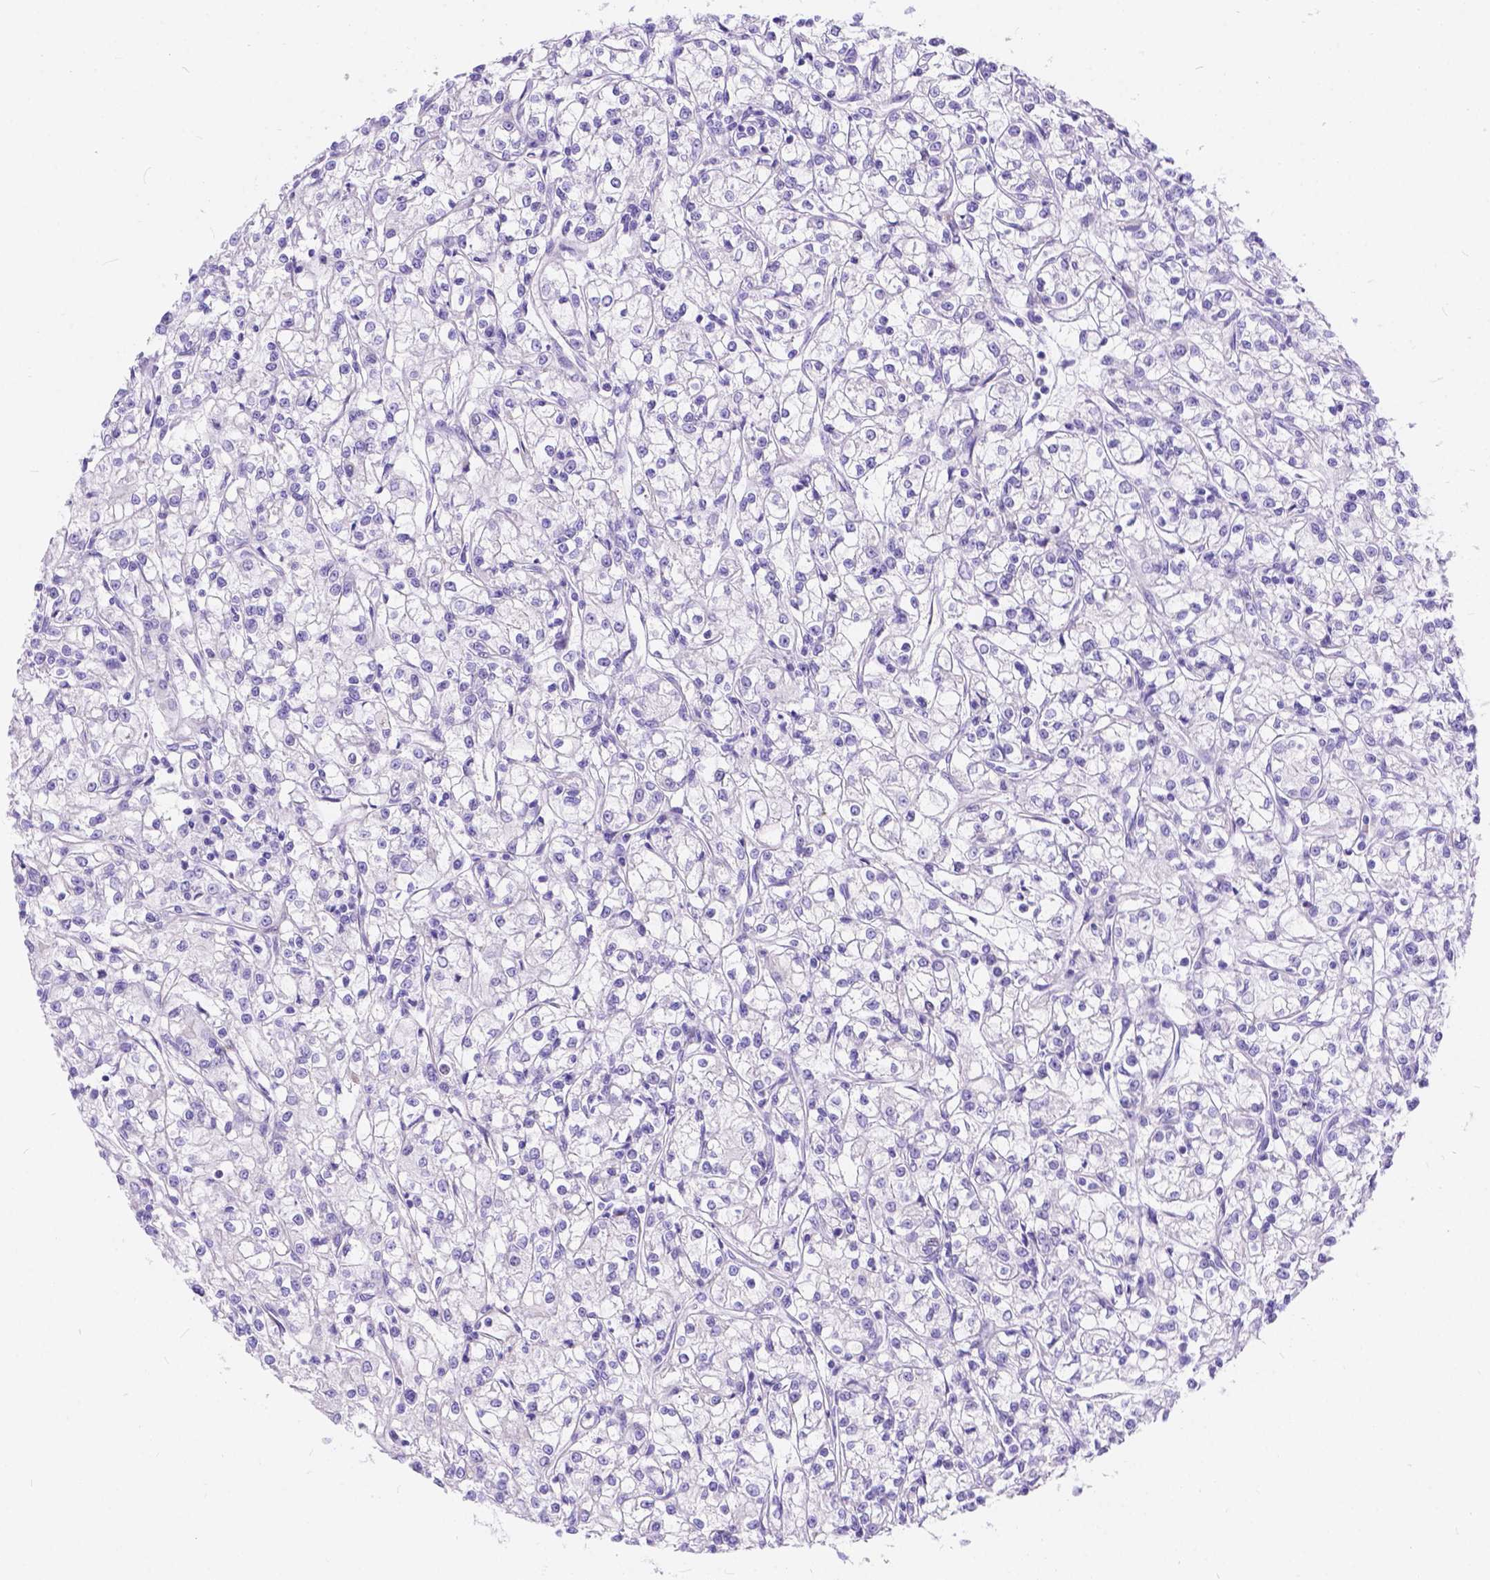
{"staining": {"intensity": "negative", "quantity": "none", "location": "none"}, "tissue": "renal cancer", "cell_type": "Tumor cells", "image_type": "cancer", "snomed": [{"axis": "morphology", "description": "Adenocarcinoma, NOS"}, {"axis": "topography", "description": "Kidney"}], "caption": "Tumor cells are negative for protein expression in human renal adenocarcinoma. (Stains: DAB (3,3'-diaminobenzidine) immunohistochemistry with hematoxylin counter stain, Microscopy: brightfield microscopy at high magnification).", "gene": "KLHL10", "patient": {"sex": "female", "age": 59}}